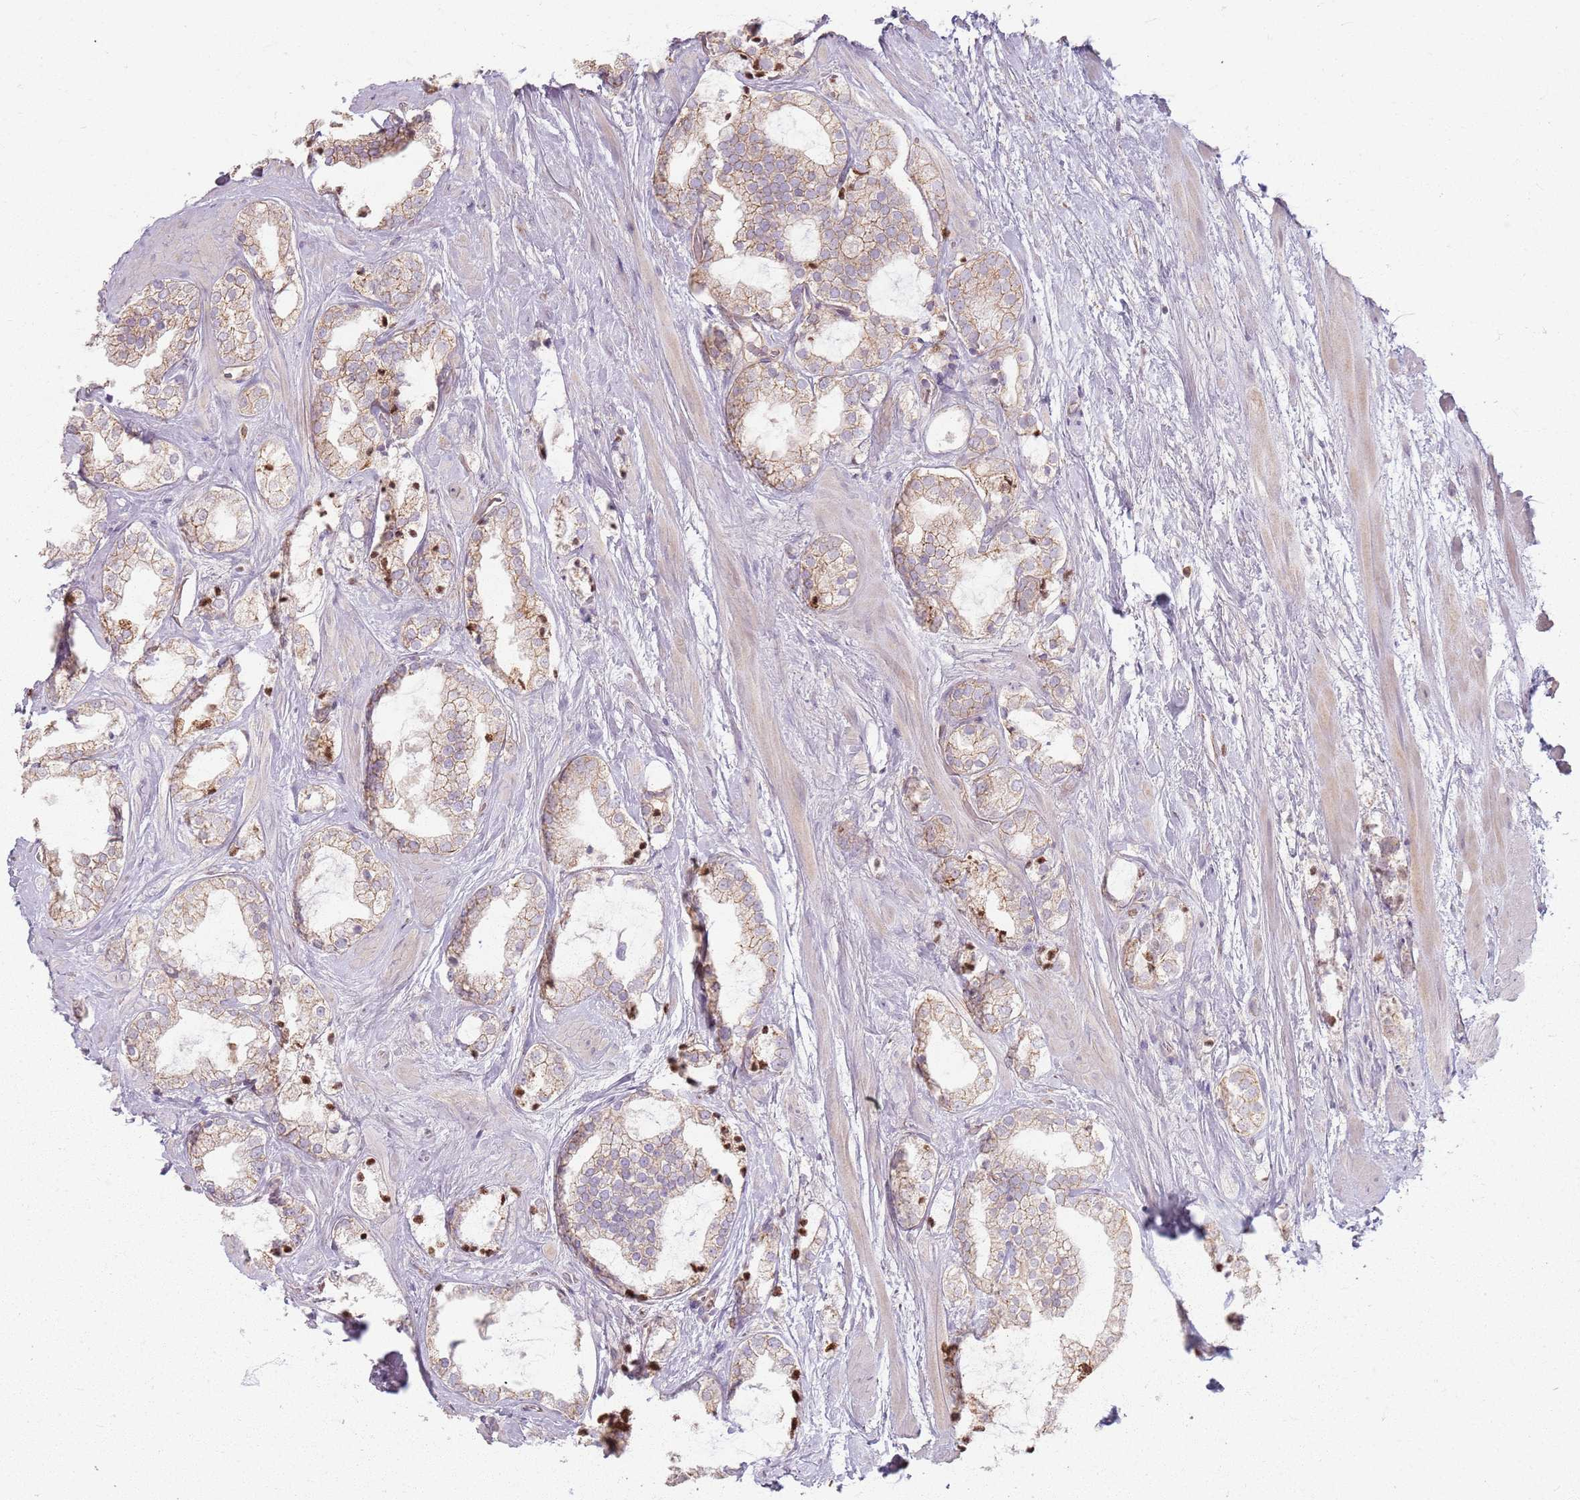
{"staining": {"intensity": "weak", "quantity": "25%-75%", "location": "cytoplasmic/membranous"}, "tissue": "prostate cancer", "cell_type": "Tumor cells", "image_type": "cancer", "snomed": [{"axis": "morphology", "description": "Adenocarcinoma, High grade"}, {"axis": "topography", "description": "Prostate"}], "caption": "Immunohistochemical staining of high-grade adenocarcinoma (prostate) demonstrates weak cytoplasmic/membranous protein expression in approximately 25%-75% of tumor cells.", "gene": "KCNA5", "patient": {"sex": "male", "age": 64}}